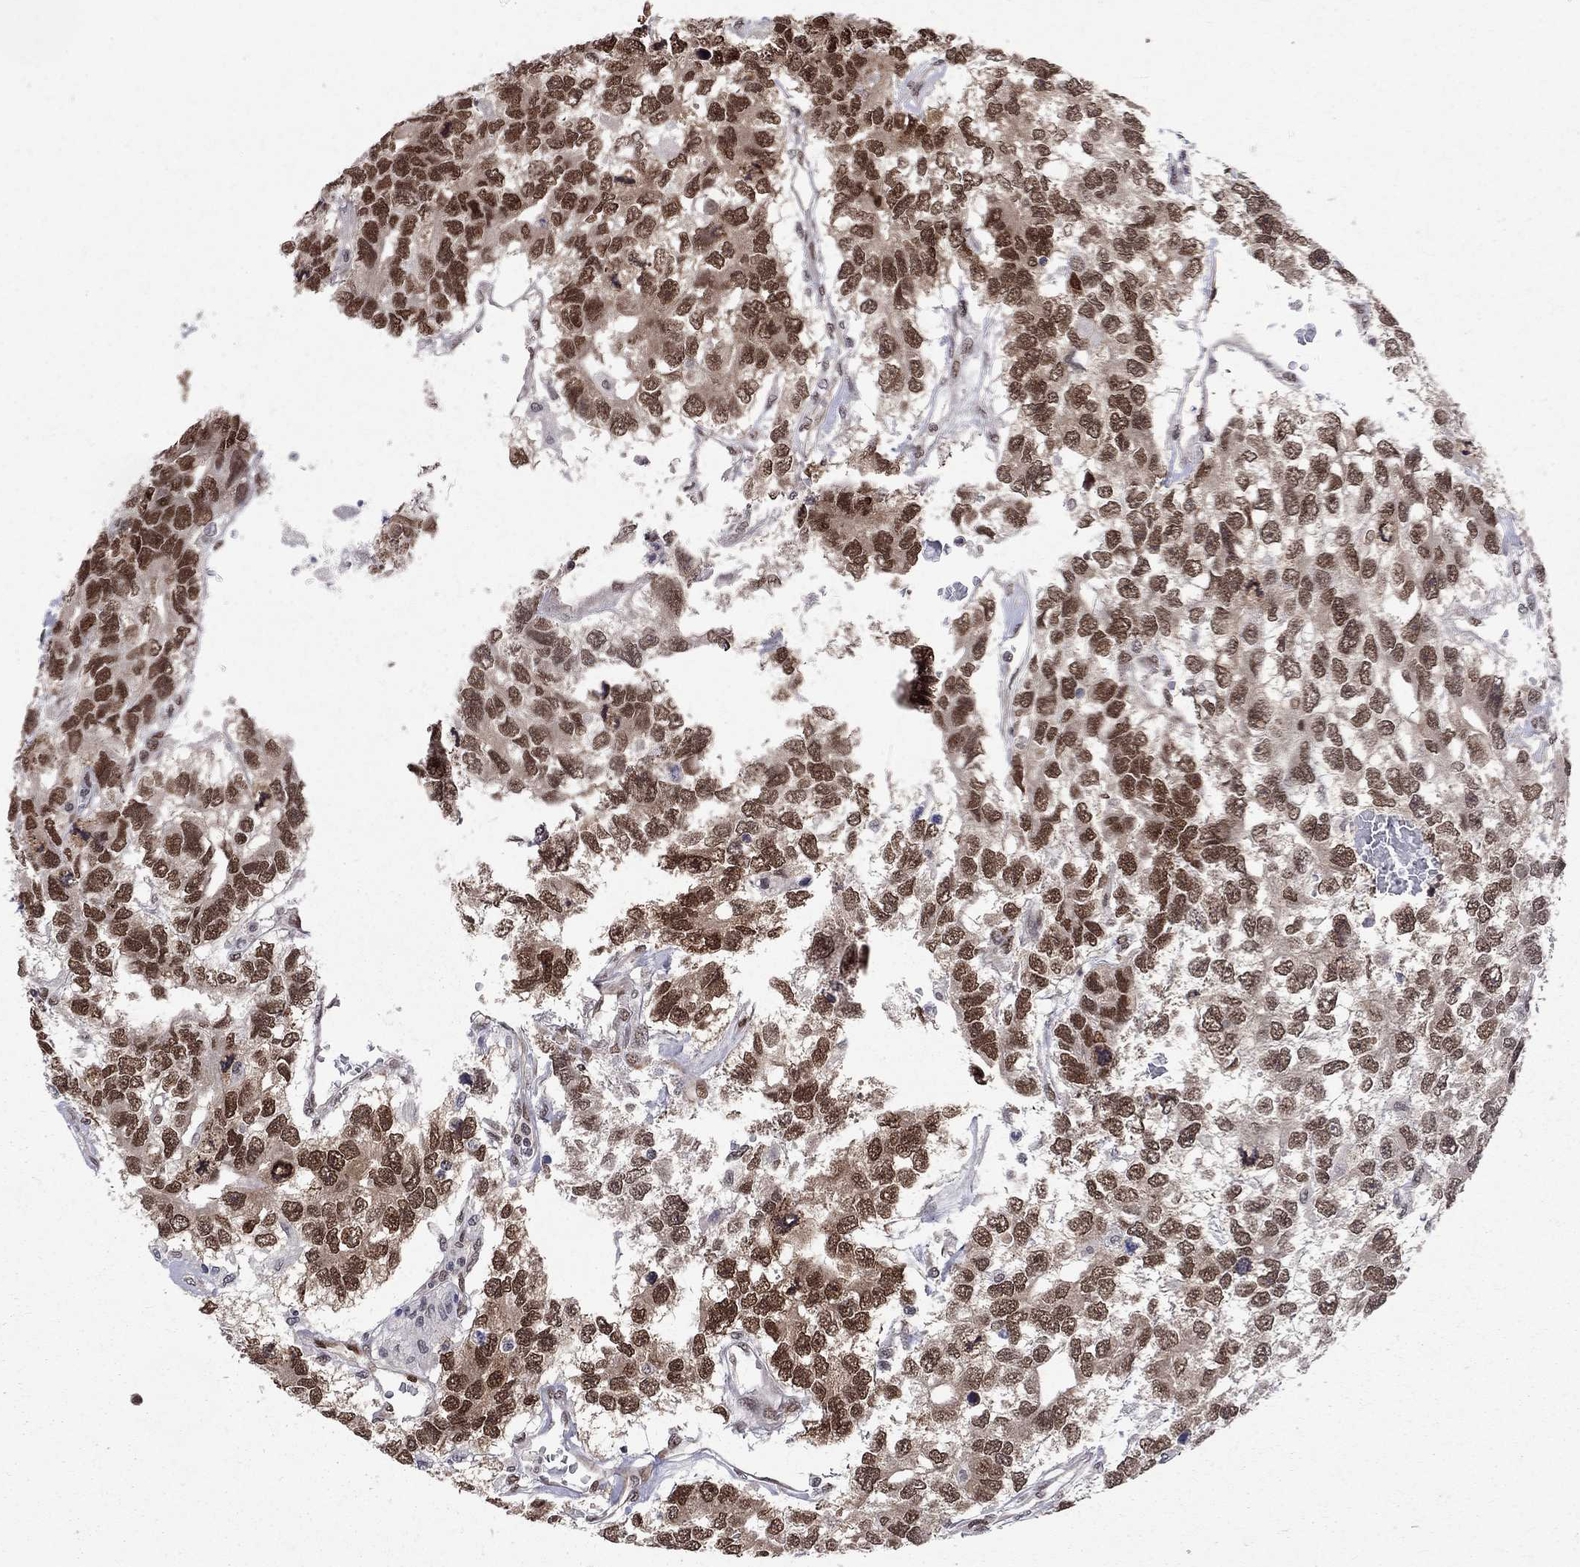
{"staining": {"intensity": "strong", "quantity": "25%-75%", "location": "nuclear"}, "tissue": "testis cancer", "cell_type": "Tumor cells", "image_type": "cancer", "snomed": [{"axis": "morphology", "description": "Seminoma, NOS"}, {"axis": "topography", "description": "Testis"}], "caption": "Tumor cells demonstrate high levels of strong nuclear positivity in about 25%-75% of cells in human testis seminoma.", "gene": "SAP30L", "patient": {"sex": "male", "age": 52}}